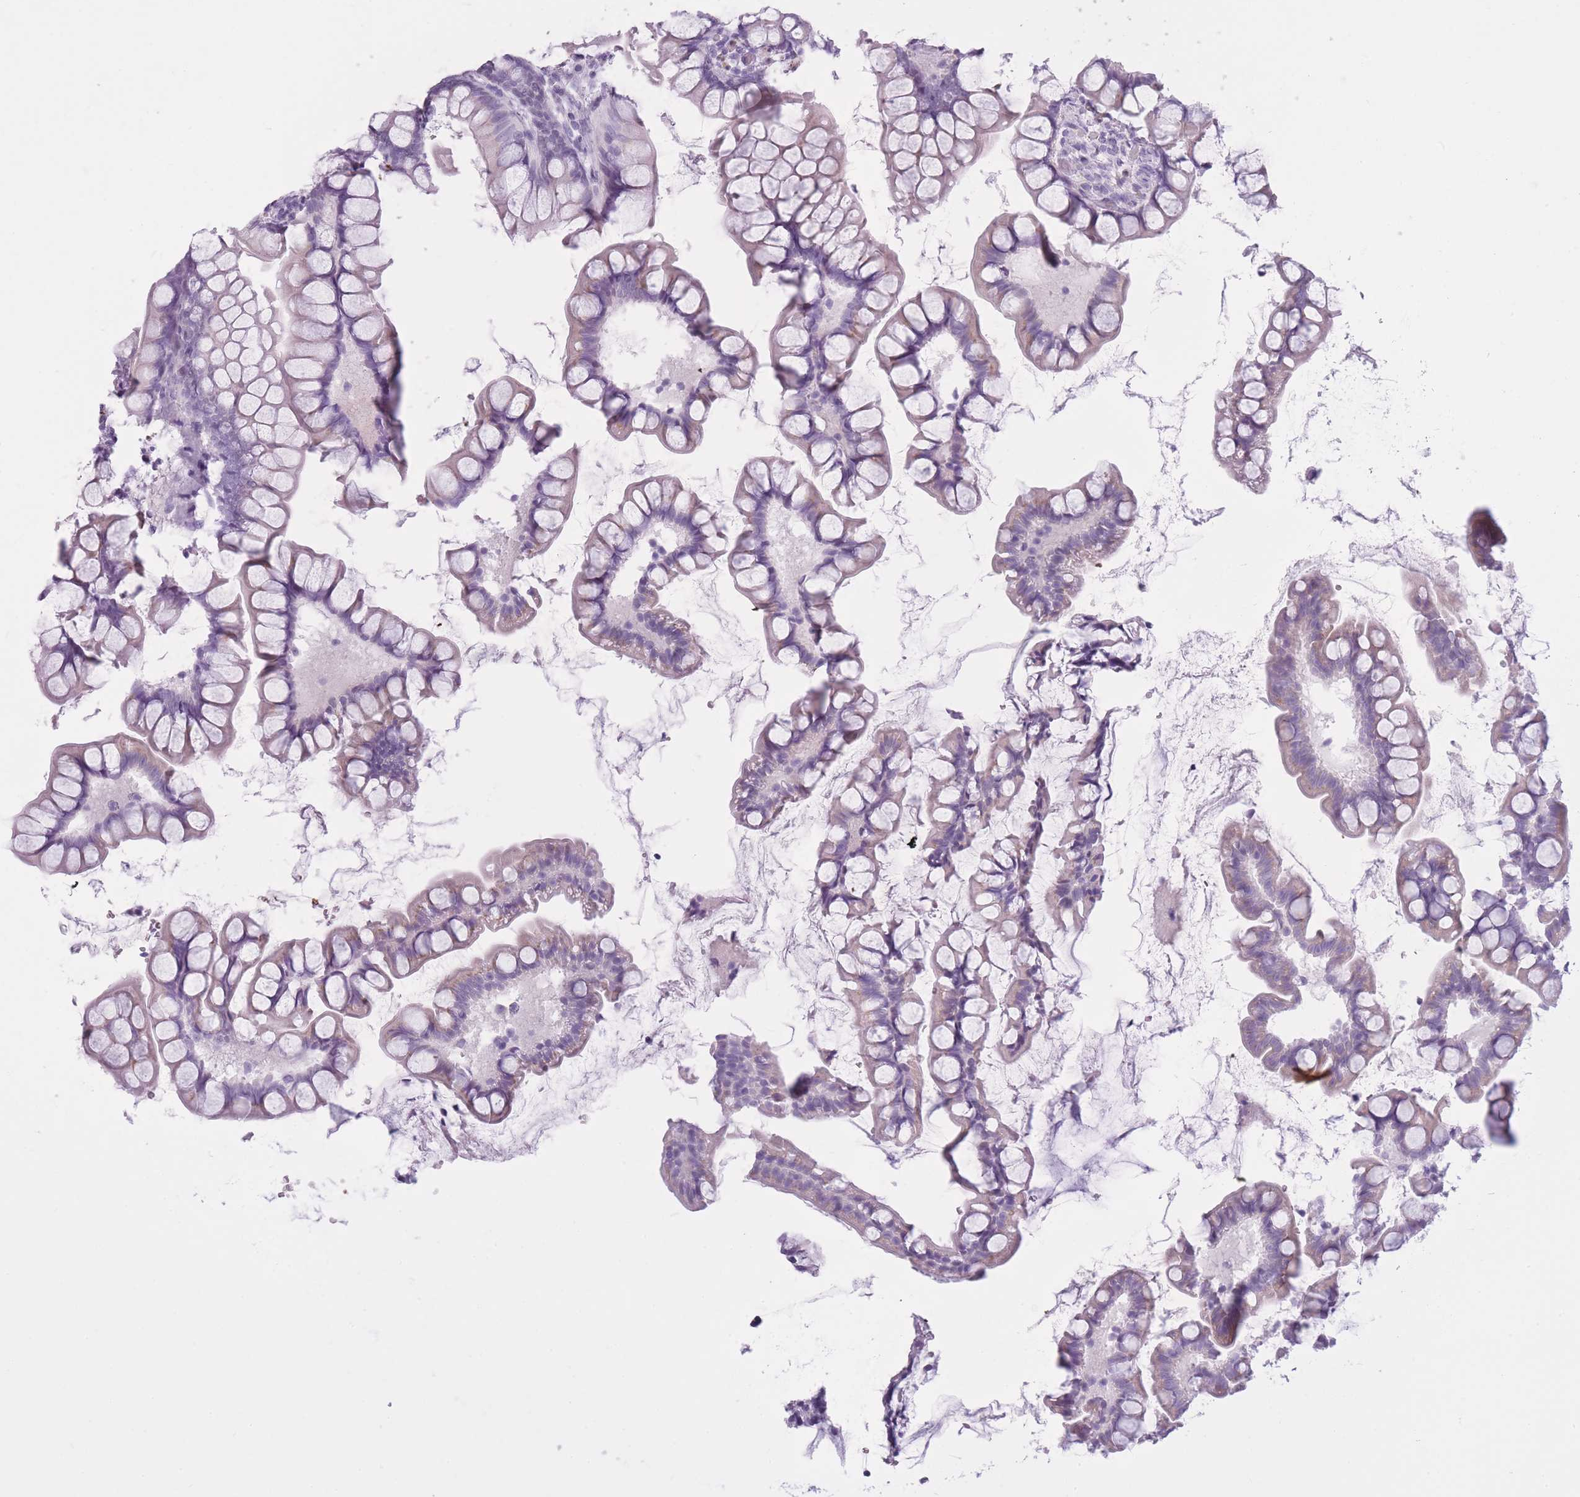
{"staining": {"intensity": "negative", "quantity": "none", "location": "none"}, "tissue": "small intestine", "cell_type": "Glandular cells", "image_type": "normal", "snomed": [{"axis": "morphology", "description": "Normal tissue, NOS"}, {"axis": "topography", "description": "Small intestine"}], "caption": "Immunohistochemistry (IHC) of normal human small intestine shows no staining in glandular cells. (DAB (3,3'-diaminobenzidine) IHC visualized using brightfield microscopy, high magnification).", "gene": "GOLGA6A", "patient": {"sex": "male", "age": 70}}